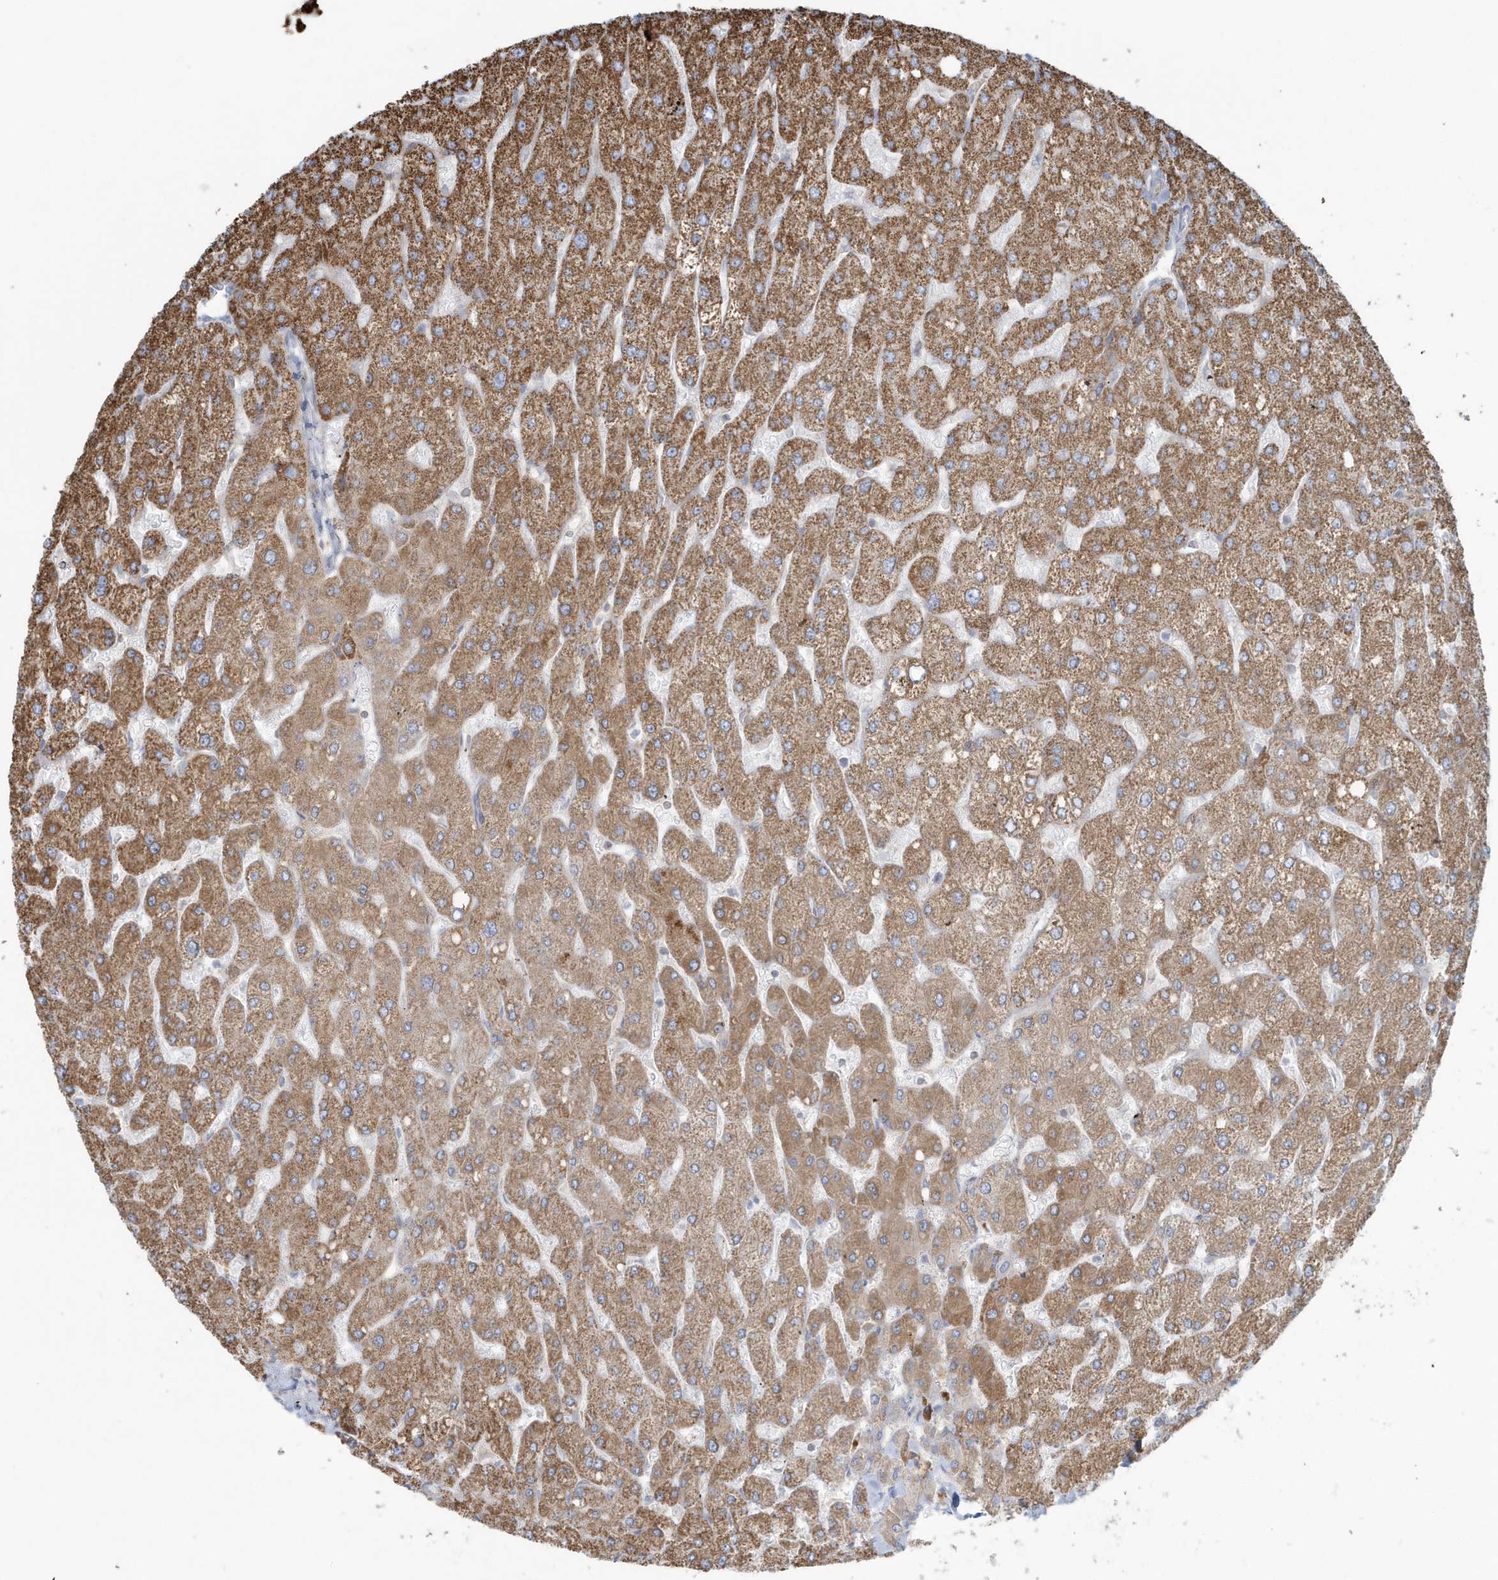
{"staining": {"intensity": "weak", "quantity": ">75%", "location": "cytoplasmic/membranous"}, "tissue": "liver", "cell_type": "Cholangiocytes", "image_type": "normal", "snomed": [{"axis": "morphology", "description": "Normal tissue, NOS"}, {"axis": "topography", "description": "Liver"}], "caption": "Protein expression analysis of unremarkable liver exhibits weak cytoplasmic/membranous positivity in approximately >75% of cholangiocytes. (Stains: DAB in brown, nuclei in blue, Microscopy: brightfield microscopy at high magnification).", "gene": "RAB11FIP3", "patient": {"sex": "male", "age": 55}}